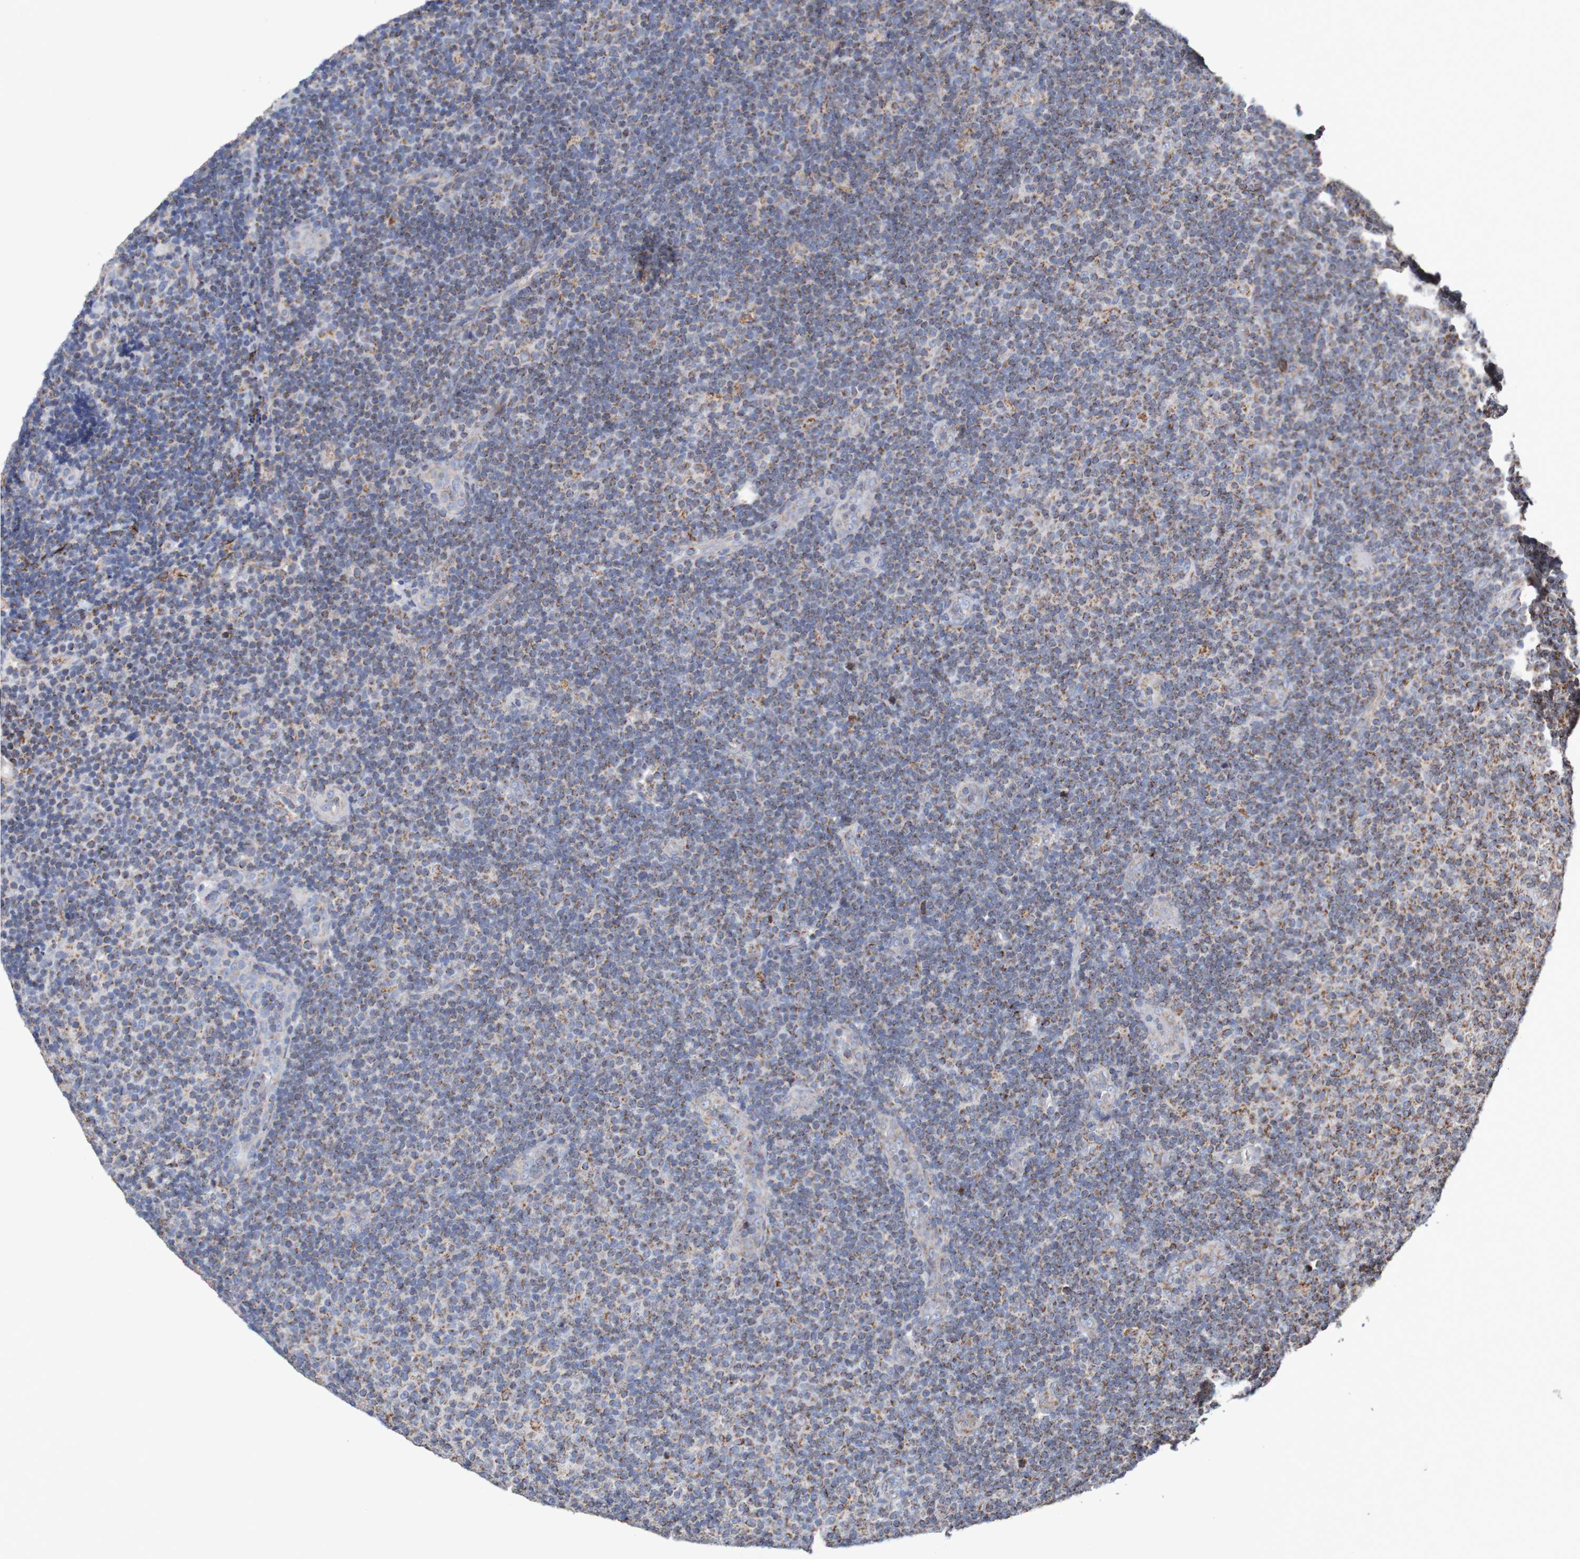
{"staining": {"intensity": "moderate", "quantity": "25%-75%", "location": "cytoplasmic/membranous"}, "tissue": "lymphoma", "cell_type": "Tumor cells", "image_type": "cancer", "snomed": [{"axis": "morphology", "description": "Malignant lymphoma, non-Hodgkin's type, Low grade"}, {"axis": "topography", "description": "Lymph node"}], "caption": "Immunohistochemical staining of human malignant lymphoma, non-Hodgkin's type (low-grade) reveals medium levels of moderate cytoplasmic/membranous staining in about 25%-75% of tumor cells.", "gene": "MMEL1", "patient": {"sex": "male", "age": 83}}